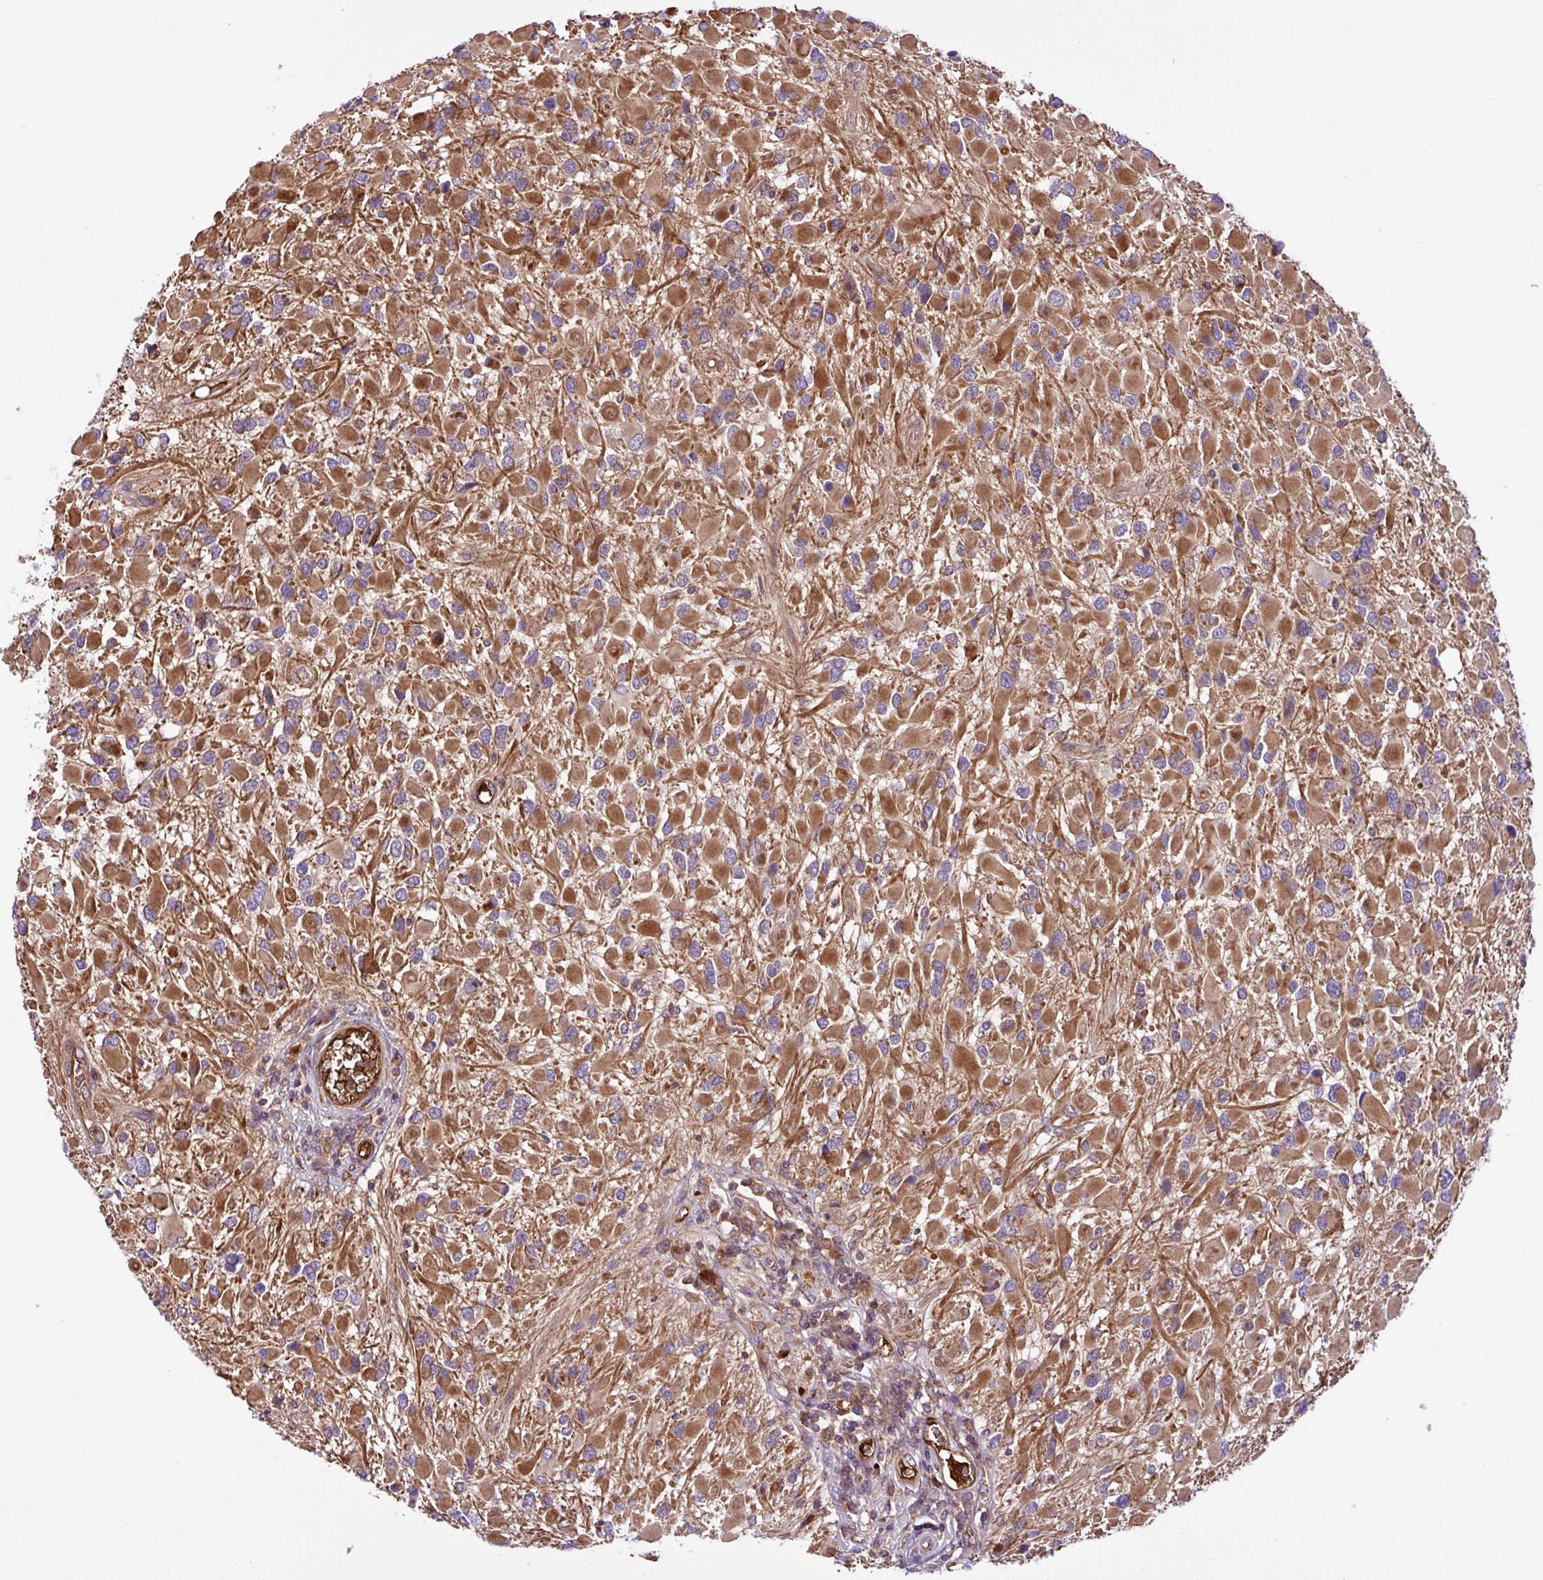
{"staining": {"intensity": "moderate", "quantity": ">75%", "location": "cytoplasmic/membranous"}, "tissue": "glioma", "cell_type": "Tumor cells", "image_type": "cancer", "snomed": [{"axis": "morphology", "description": "Glioma, malignant, High grade"}, {"axis": "topography", "description": "Brain"}], "caption": "A photomicrograph of human glioma stained for a protein displays moderate cytoplasmic/membranous brown staining in tumor cells.", "gene": "ZNF266", "patient": {"sex": "male", "age": 53}}